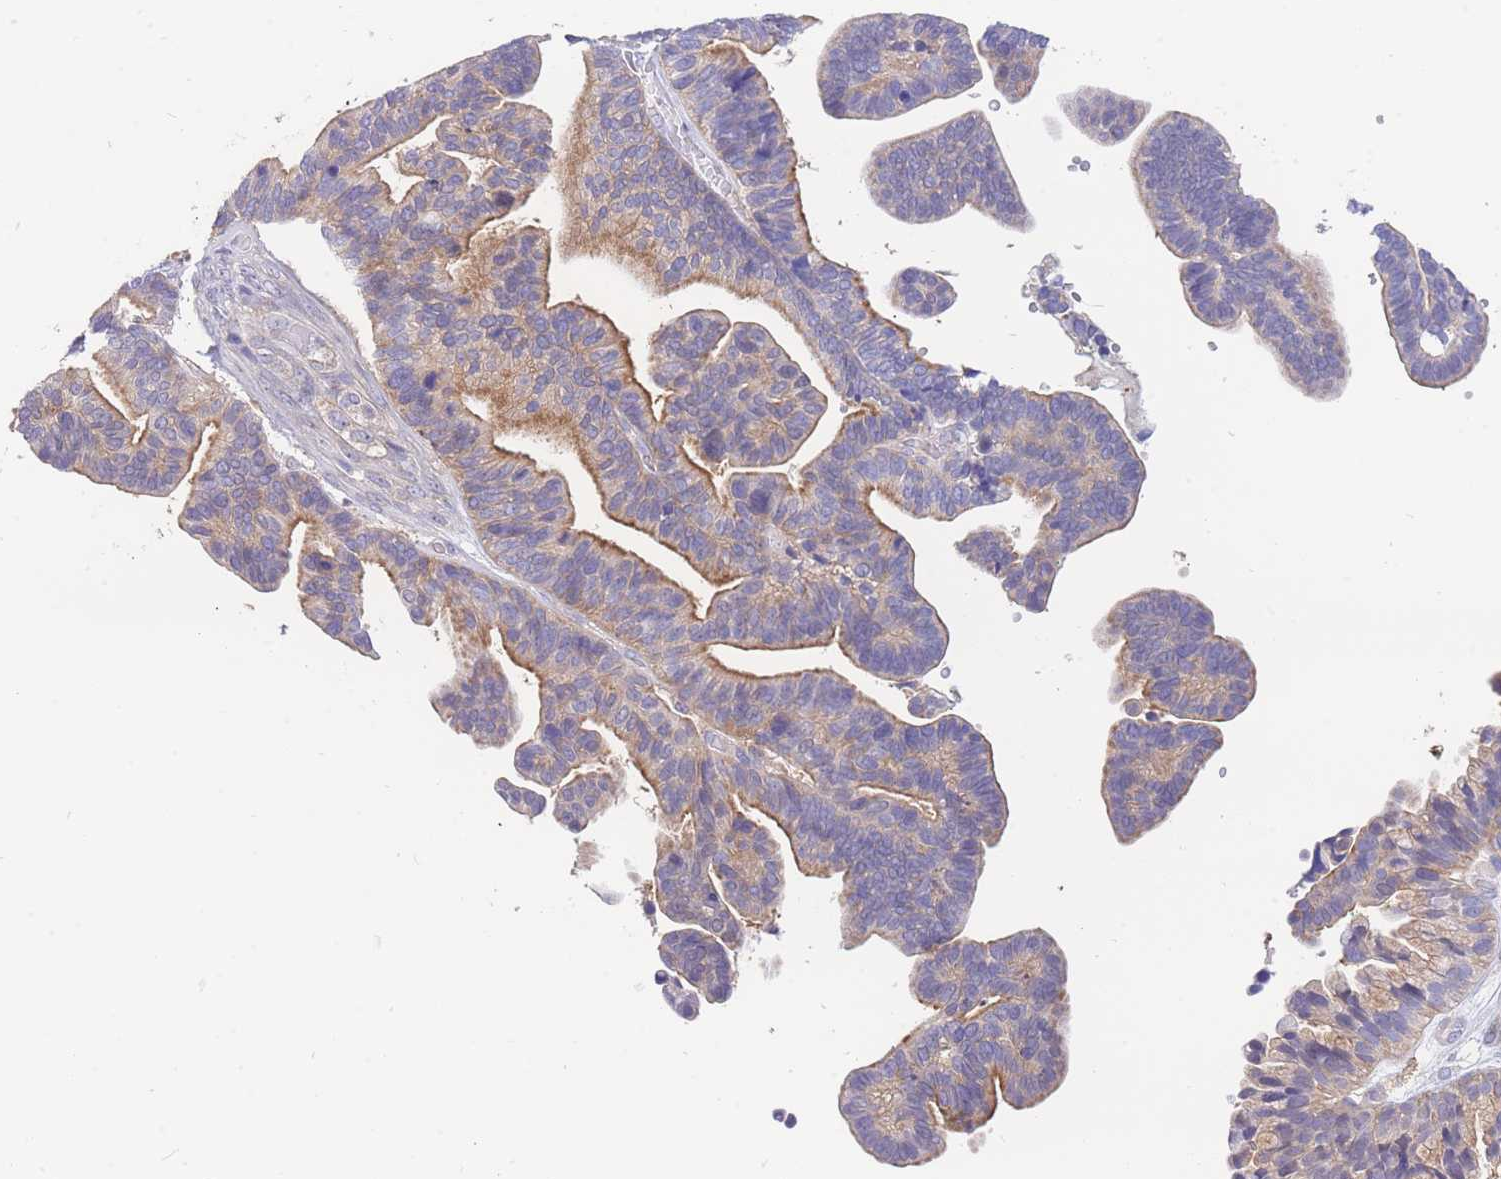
{"staining": {"intensity": "moderate", "quantity": "25%-75%", "location": "cytoplasmic/membranous"}, "tissue": "ovarian cancer", "cell_type": "Tumor cells", "image_type": "cancer", "snomed": [{"axis": "morphology", "description": "Cystadenocarcinoma, serous, NOS"}, {"axis": "topography", "description": "Ovary"}], "caption": "Immunohistochemistry of human serous cystadenocarcinoma (ovarian) exhibits medium levels of moderate cytoplasmic/membranous positivity in approximately 25%-75% of tumor cells.", "gene": "NAMPT", "patient": {"sex": "female", "age": 56}}